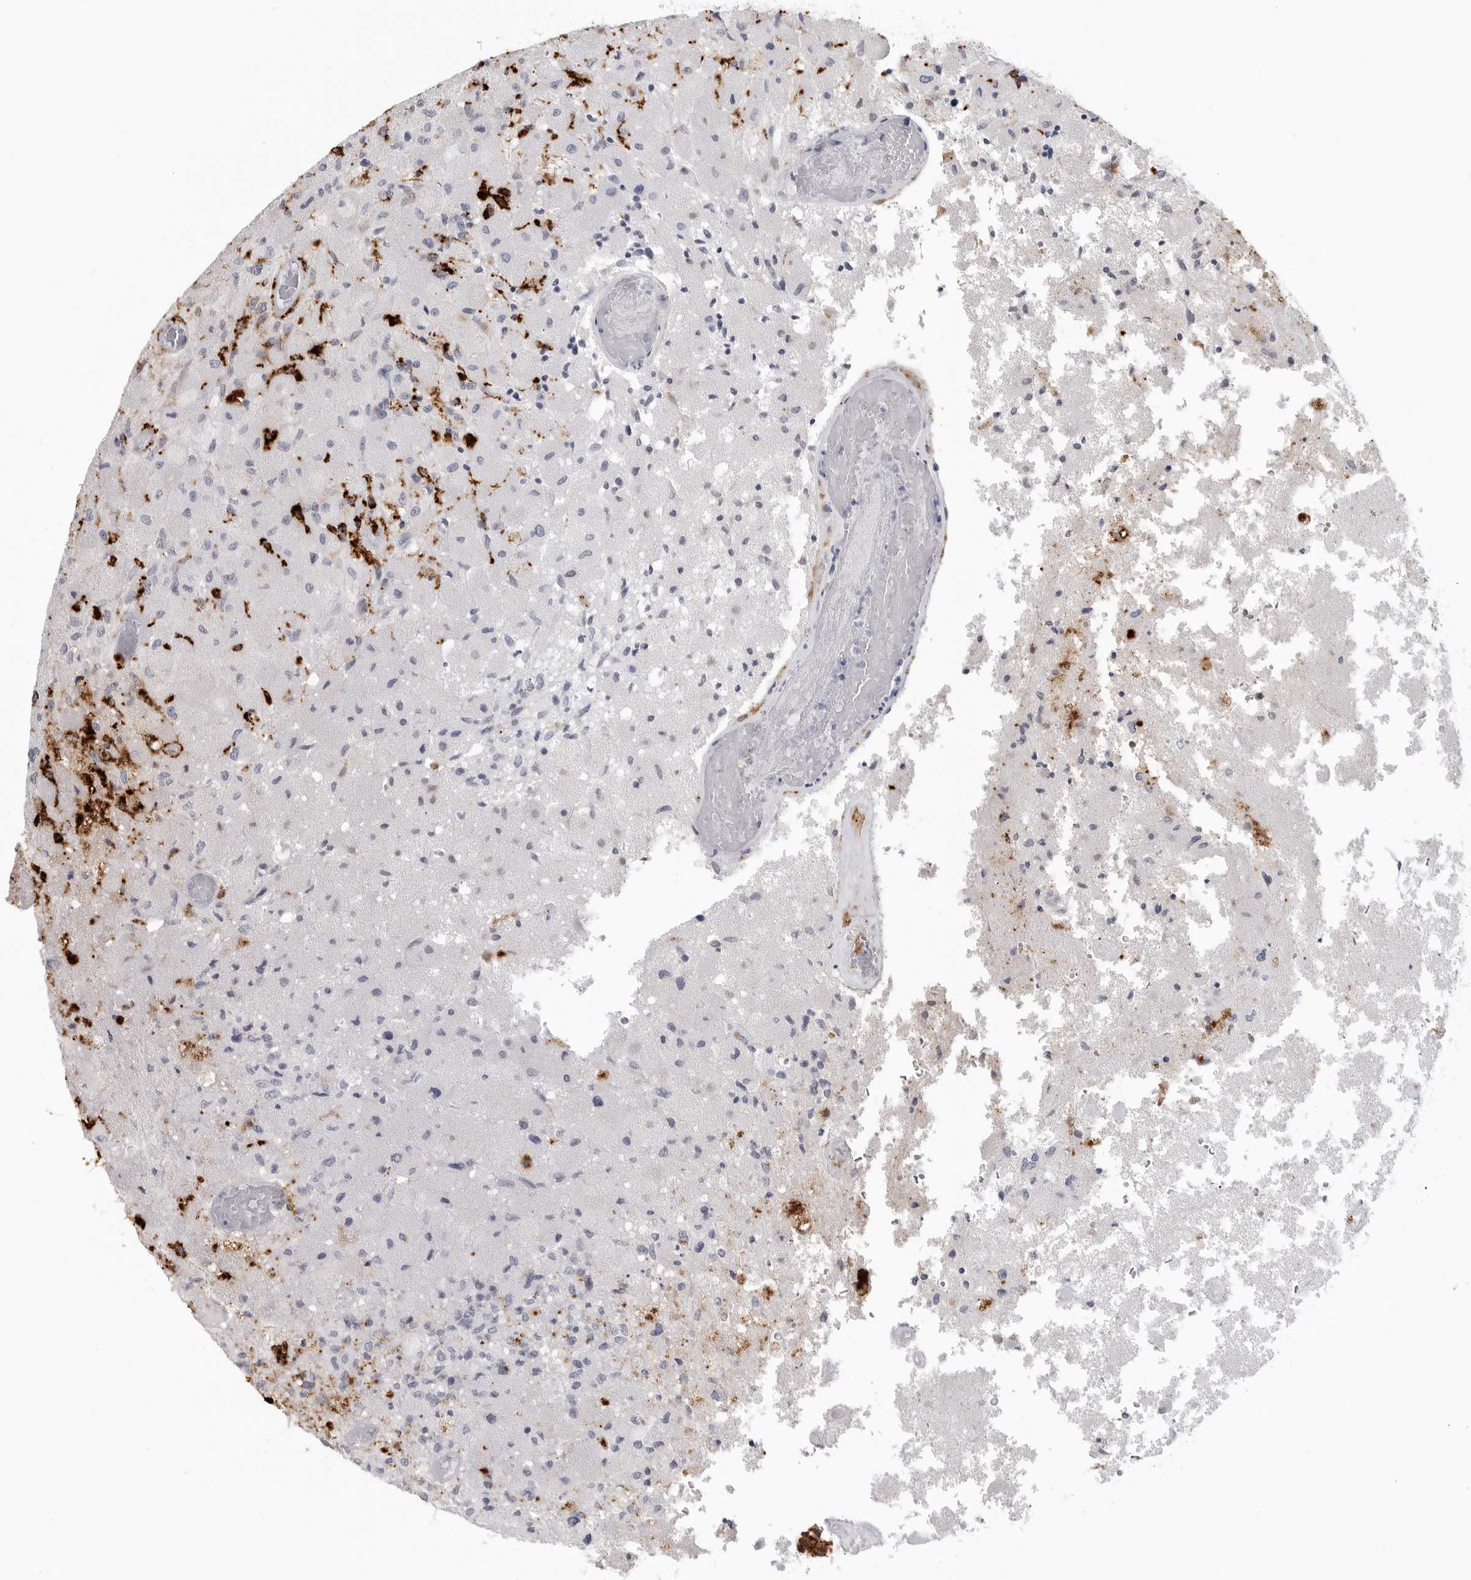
{"staining": {"intensity": "negative", "quantity": "none", "location": "none"}, "tissue": "glioma", "cell_type": "Tumor cells", "image_type": "cancer", "snomed": [{"axis": "morphology", "description": "Normal tissue, NOS"}, {"axis": "morphology", "description": "Glioma, malignant, High grade"}, {"axis": "topography", "description": "Cerebral cortex"}], "caption": "High power microscopy micrograph of an immunohistochemistry histopathology image of glioma, revealing no significant staining in tumor cells.", "gene": "IFI30", "patient": {"sex": "male", "age": 77}}